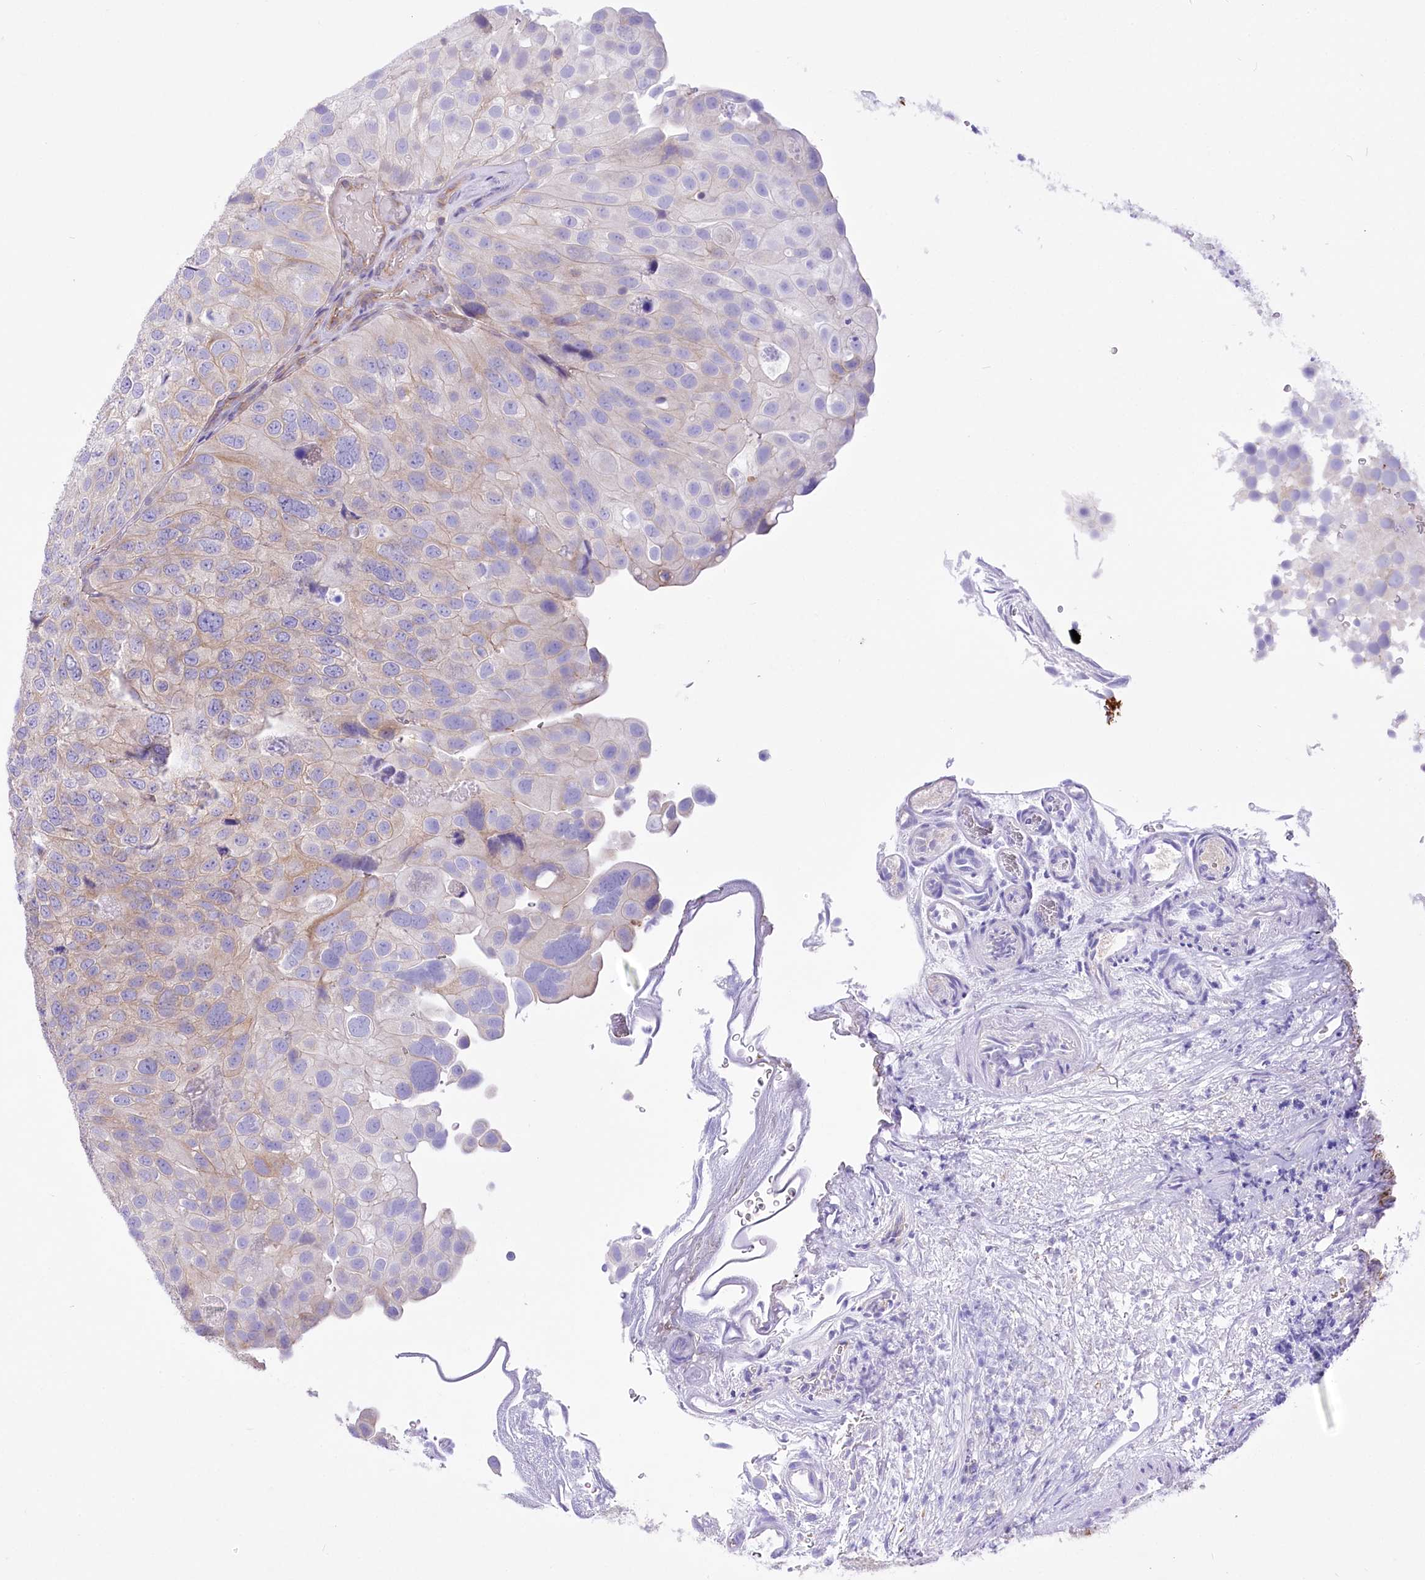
{"staining": {"intensity": "moderate", "quantity": "<25%", "location": "cytoplasmic/membranous"}, "tissue": "urothelial cancer", "cell_type": "Tumor cells", "image_type": "cancer", "snomed": [{"axis": "morphology", "description": "Urothelial carcinoma, Low grade"}, {"axis": "topography", "description": "Urinary bladder"}], "caption": "Immunohistochemical staining of human urothelial cancer demonstrates low levels of moderate cytoplasmic/membranous protein staining in about <25% of tumor cells. (DAB IHC with brightfield microscopy, high magnification).", "gene": "LRRC34", "patient": {"sex": "male", "age": 78}}